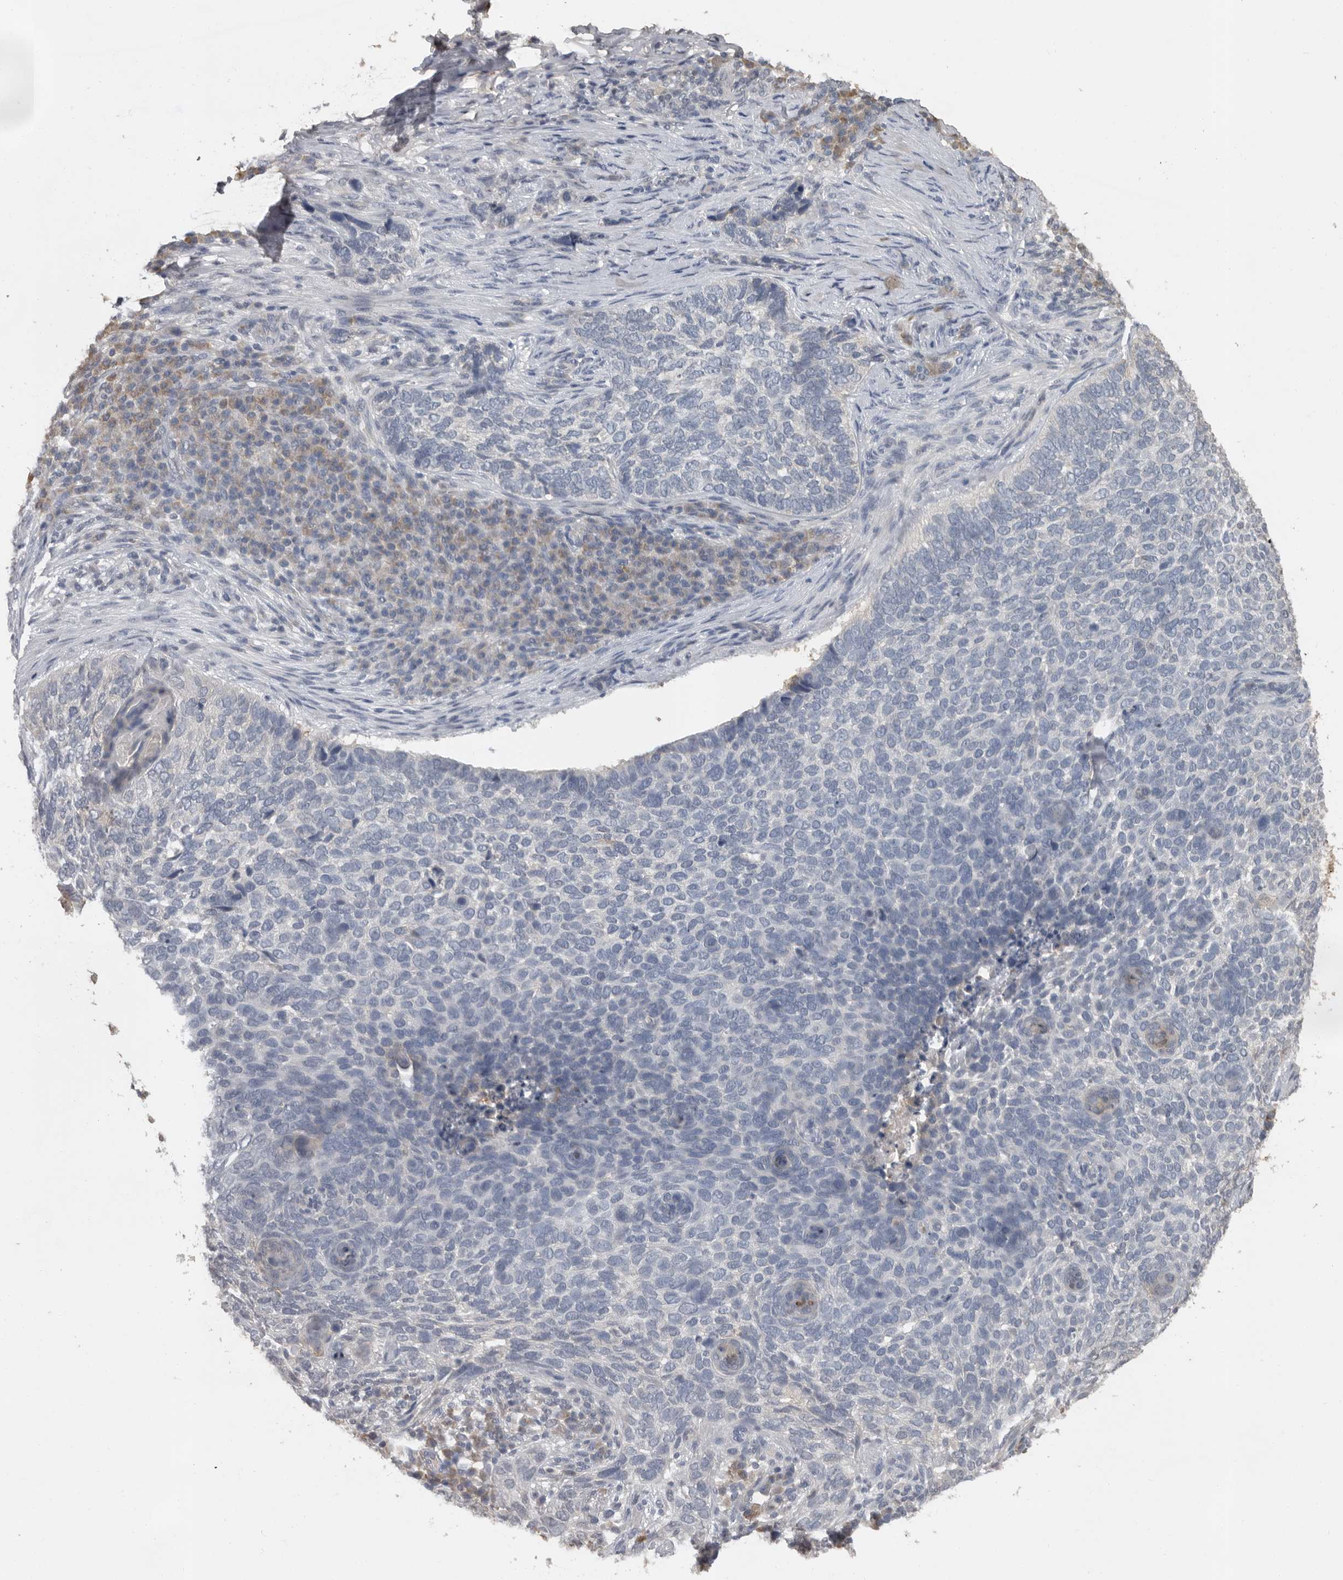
{"staining": {"intensity": "negative", "quantity": "none", "location": "none"}, "tissue": "skin cancer", "cell_type": "Tumor cells", "image_type": "cancer", "snomed": [{"axis": "morphology", "description": "Basal cell carcinoma"}, {"axis": "topography", "description": "Skin"}], "caption": "DAB (3,3'-diaminobenzidine) immunohistochemical staining of basal cell carcinoma (skin) displays no significant staining in tumor cells.", "gene": "MTF1", "patient": {"sex": "female", "age": 64}}